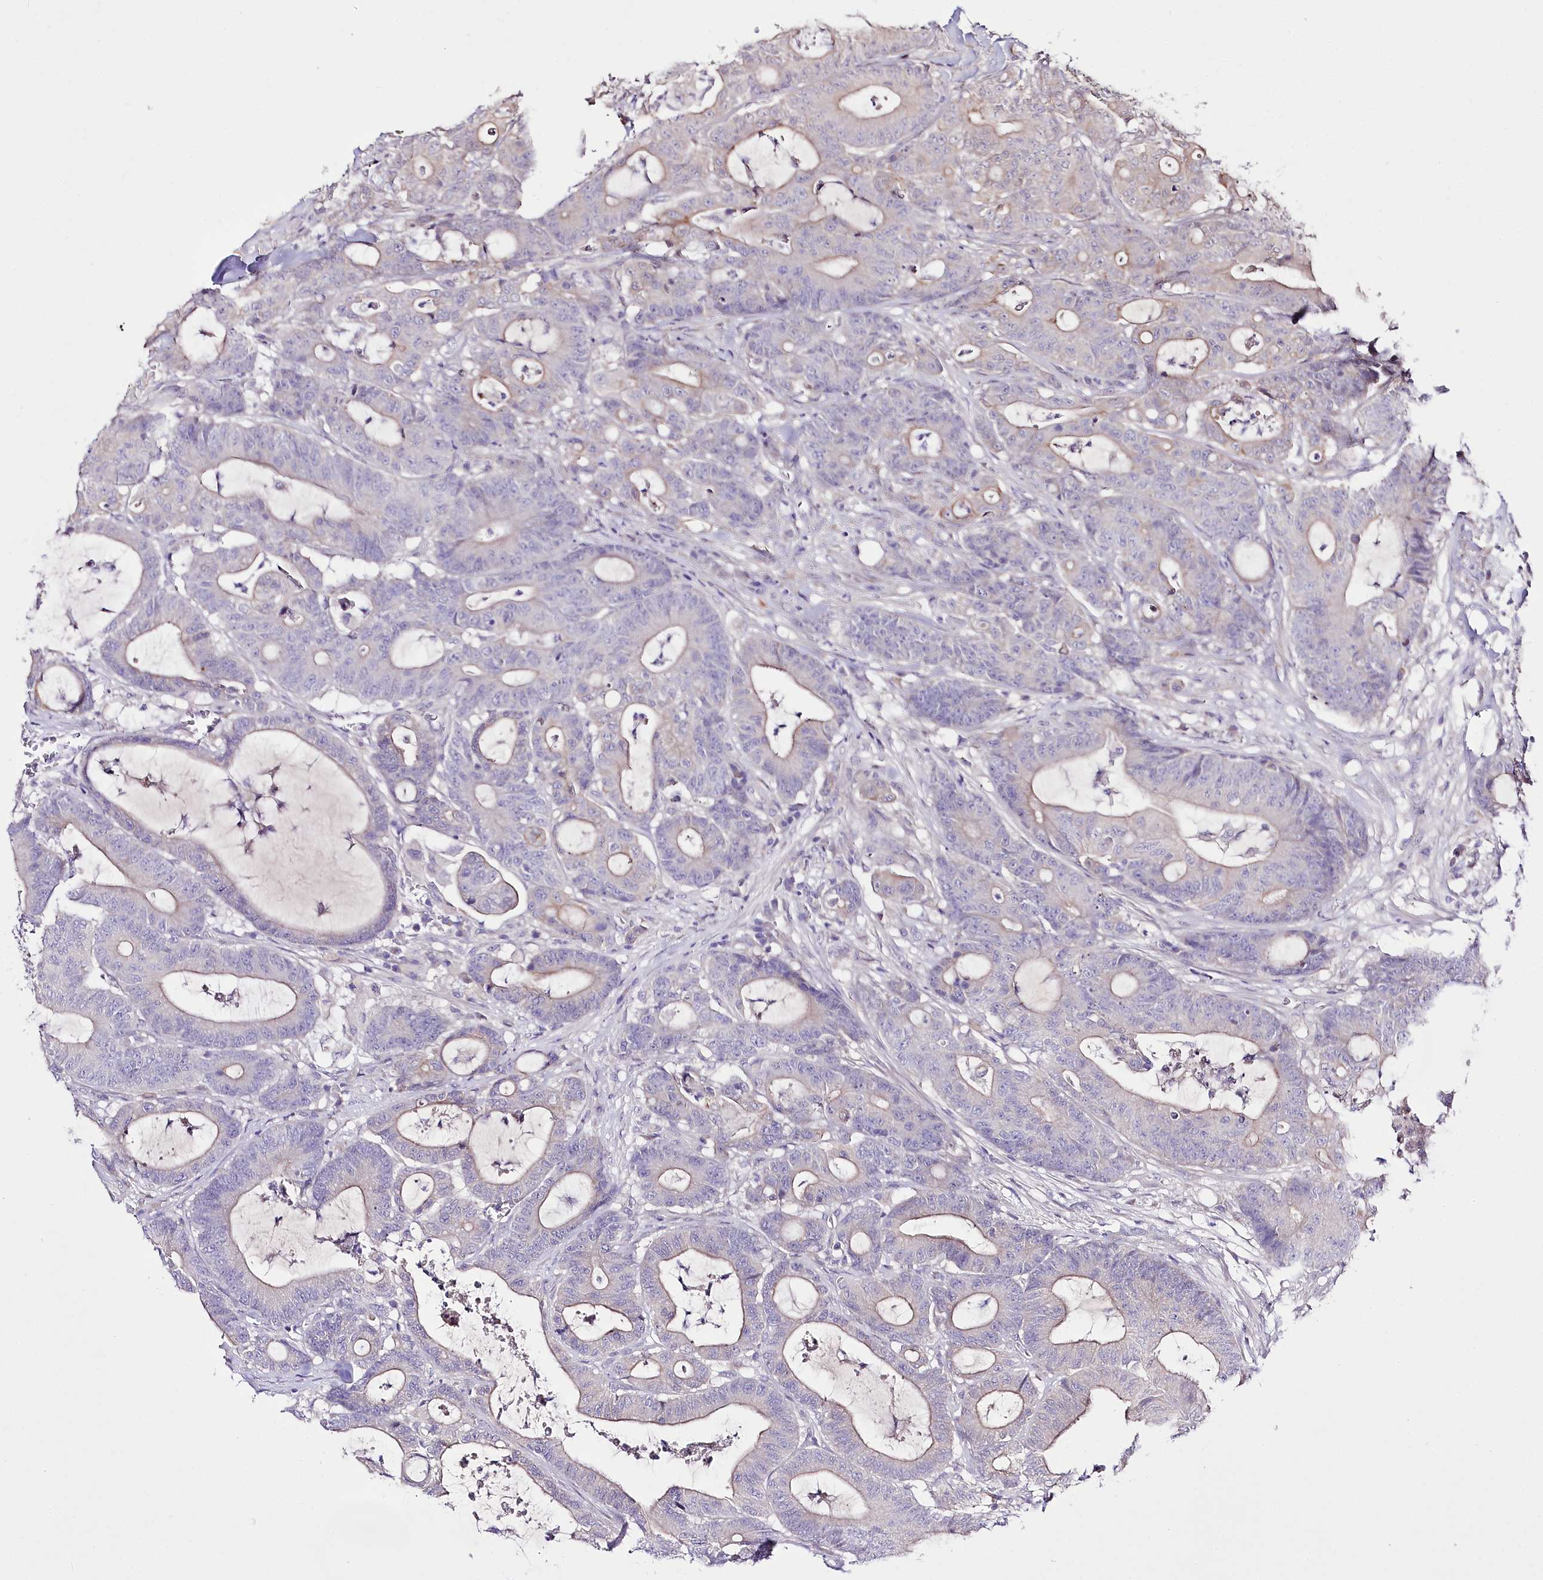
{"staining": {"intensity": "weak", "quantity": "25%-75%", "location": "cytoplasmic/membranous"}, "tissue": "colorectal cancer", "cell_type": "Tumor cells", "image_type": "cancer", "snomed": [{"axis": "morphology", "description": "Adenocarcinoma, NOS"}, {"axis": "topography", "description": "Colon"}], "caption": "This histopathology image shows colorectal cancer (adenocarcinoma) stained with immunohistochemistry to label a protein in brown. The cytoplasmic/membranous of tumor cells show weak positivity for the protein. Nuclei are counter-stained blue.", "gene": "LRRC14B", "patient": {"sex": "female", "age": 84}}